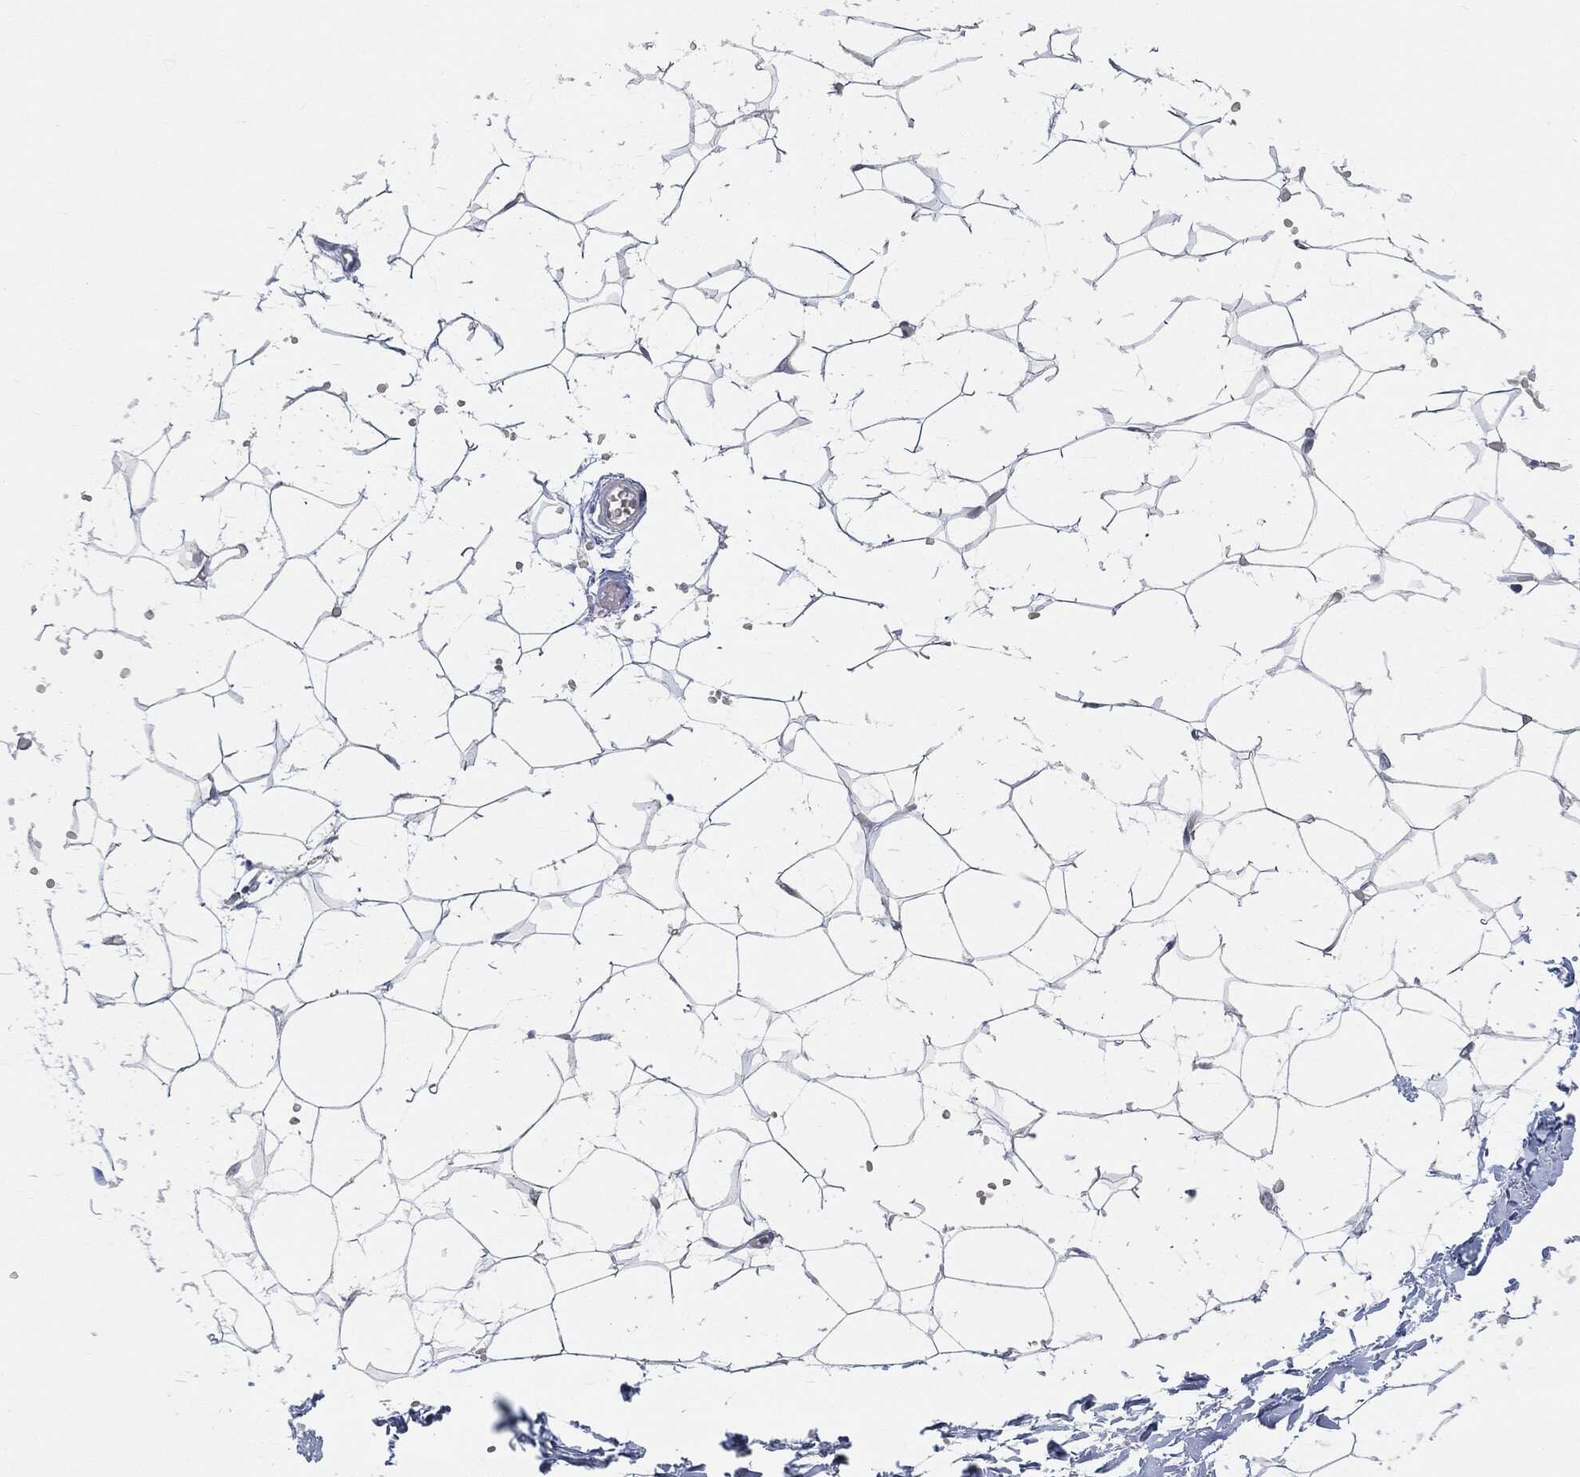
{"staining": {"intensity": "negative", "quantity": "none", "location": "none"}, "tissue": "adipose tissue", "cell_type": "Adipocytes", "image_type": "normal", "snomed": [{"axis": "morphology", "description": "Normal tissue, NOS"}, {"axis": "topography", "description": "Skin"}, {"axis": "topography", "description": "Peripheral nerve tissue"}], "caption": "Immunohistochemistry (IHC) image of normal adipose tissue: human adipose tissue stained with DAB (3,3'-diaminobenzidine) shows no significant protein staining in adipocytes. The staining is performed using DAB brown chromogen with nuclei counter-stained in using hematoxylin.", "gene": "VSIG4", "patient": {"sex": "female", "age": 56}}